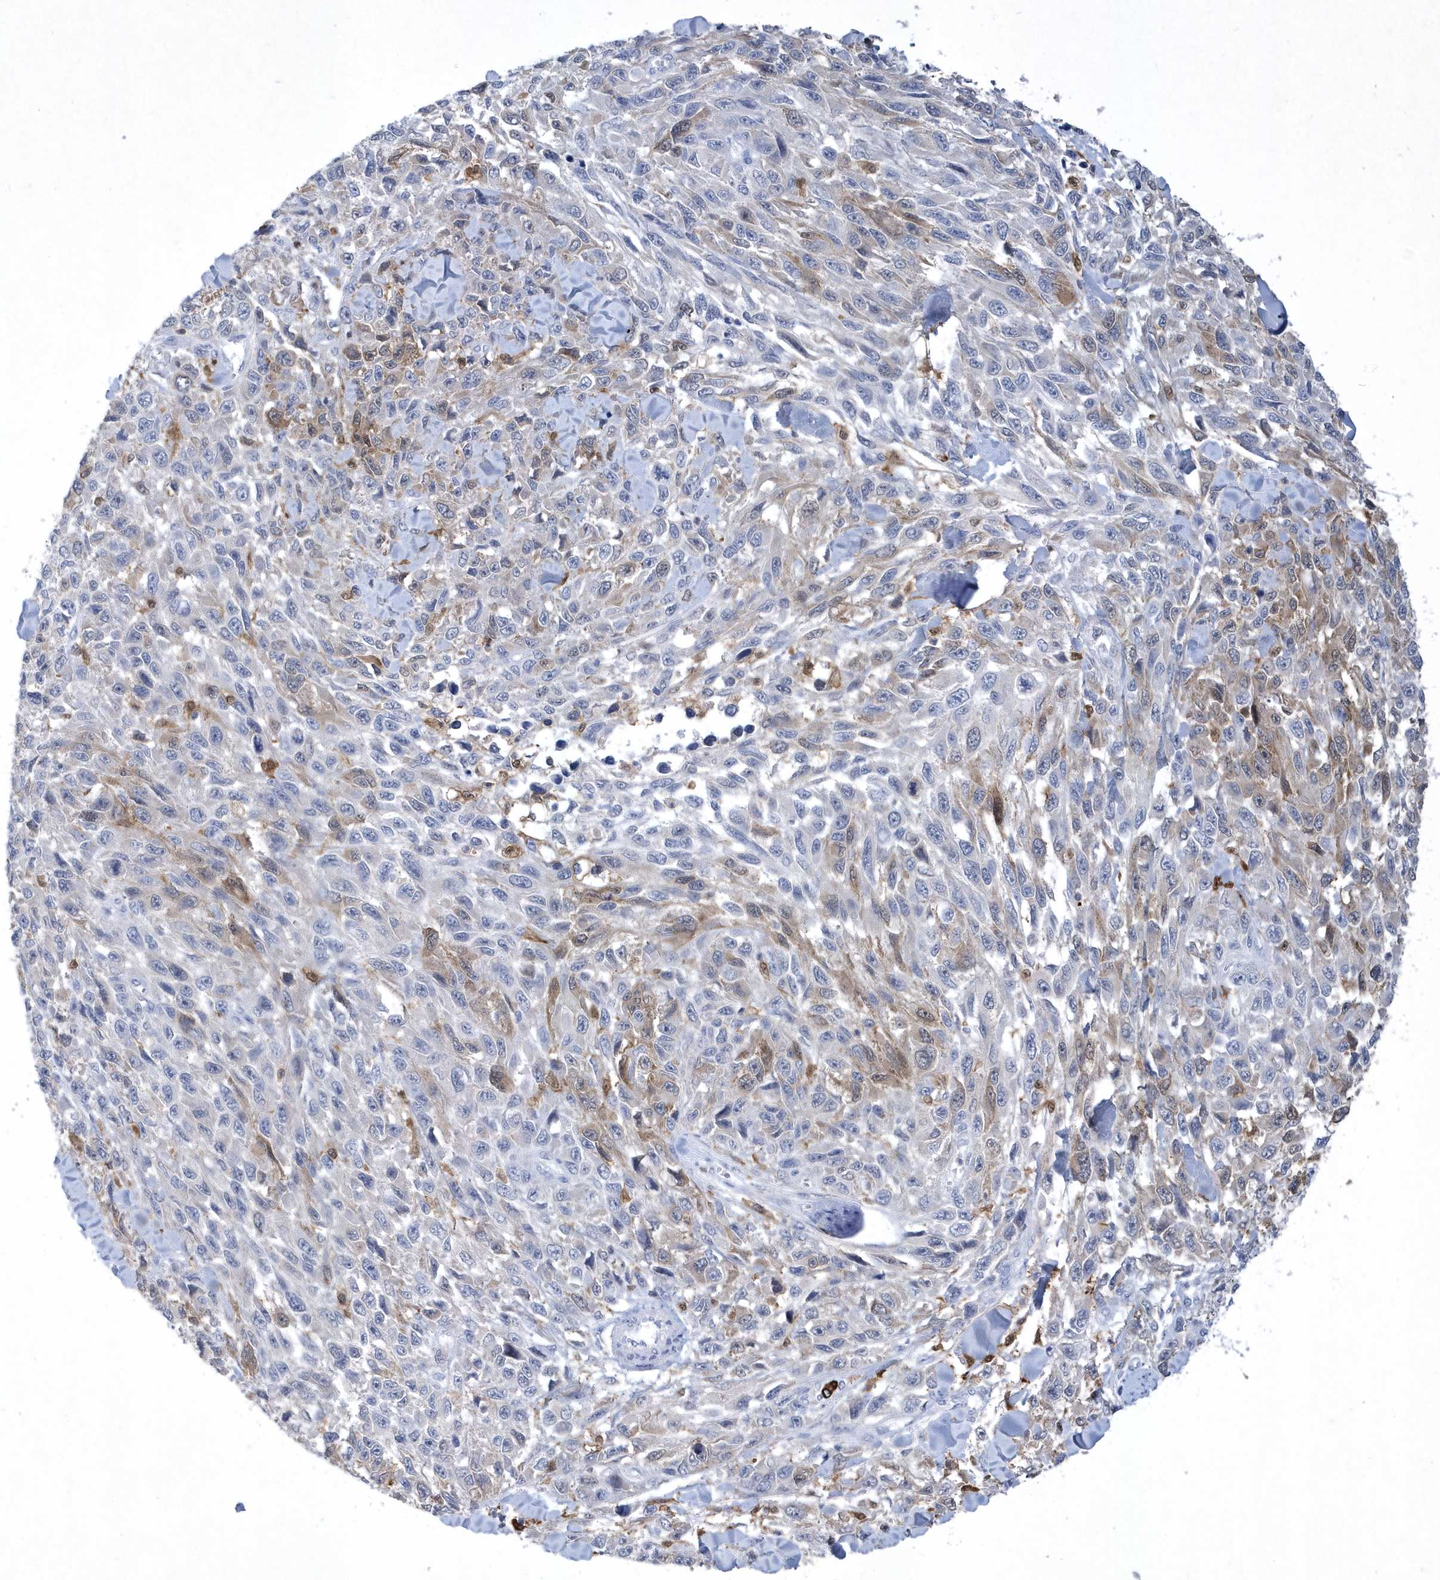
{"staining": {"intensity": "weak", "quantity": "25%-75%", "location": "cytoplasmic/membranous"}, "tissue": "melanoma", "cell_type": "Tumor cells", "image_type": "cancer", "snomed": [{"axis": "morphology", "description": "Malignant melanoma, NOS"}, {"axis": "topography", "description": "Skin"}], "caption": "Malignant melanoma stained for a protein demonstrates weak cytoplasmic/membranous positivity in tumor cells.", "gene": "BHLHA15", "patient": {"sex": "female", "age": 96}}